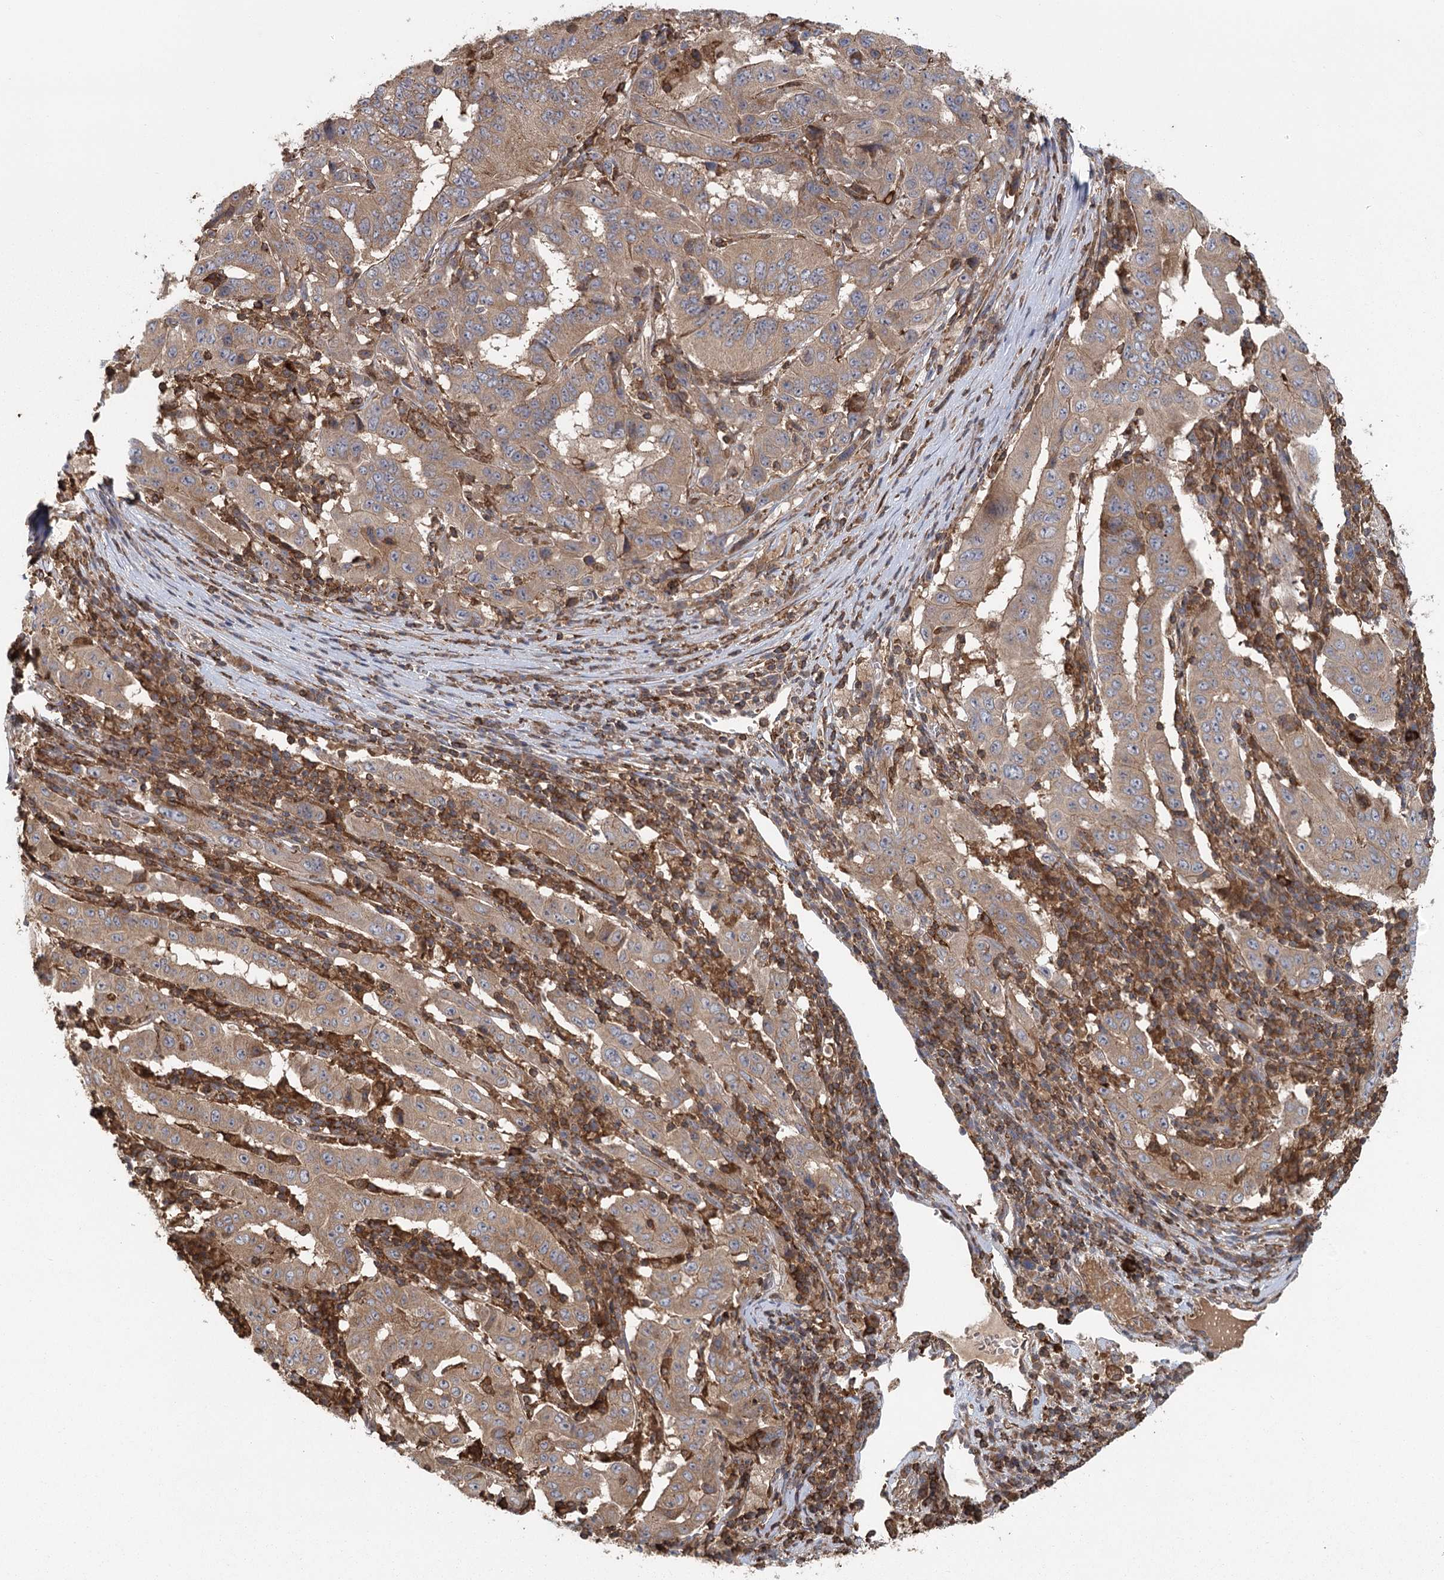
{"staining": {"intensity": "moderate", "quantity": ">75%", "location": "cytoplasmic/membranous"}, "tissue": "pancreatic cancer", "cell_type": "Tumor cells", "image_type": "cancer", "snomed": [{"axis": "morphology", "description": "Adenocarcinoma, NOS"}, {"axis": "topography", "description": "Pancreas"}], "caption": "Protein staining exhibits moderate cytoplasmic/membranous expression in about >75% of tumor cells in pancreatic cancer.", "gene": "PLEKHA7", "patient": {"sex": "male", "age": 63}}